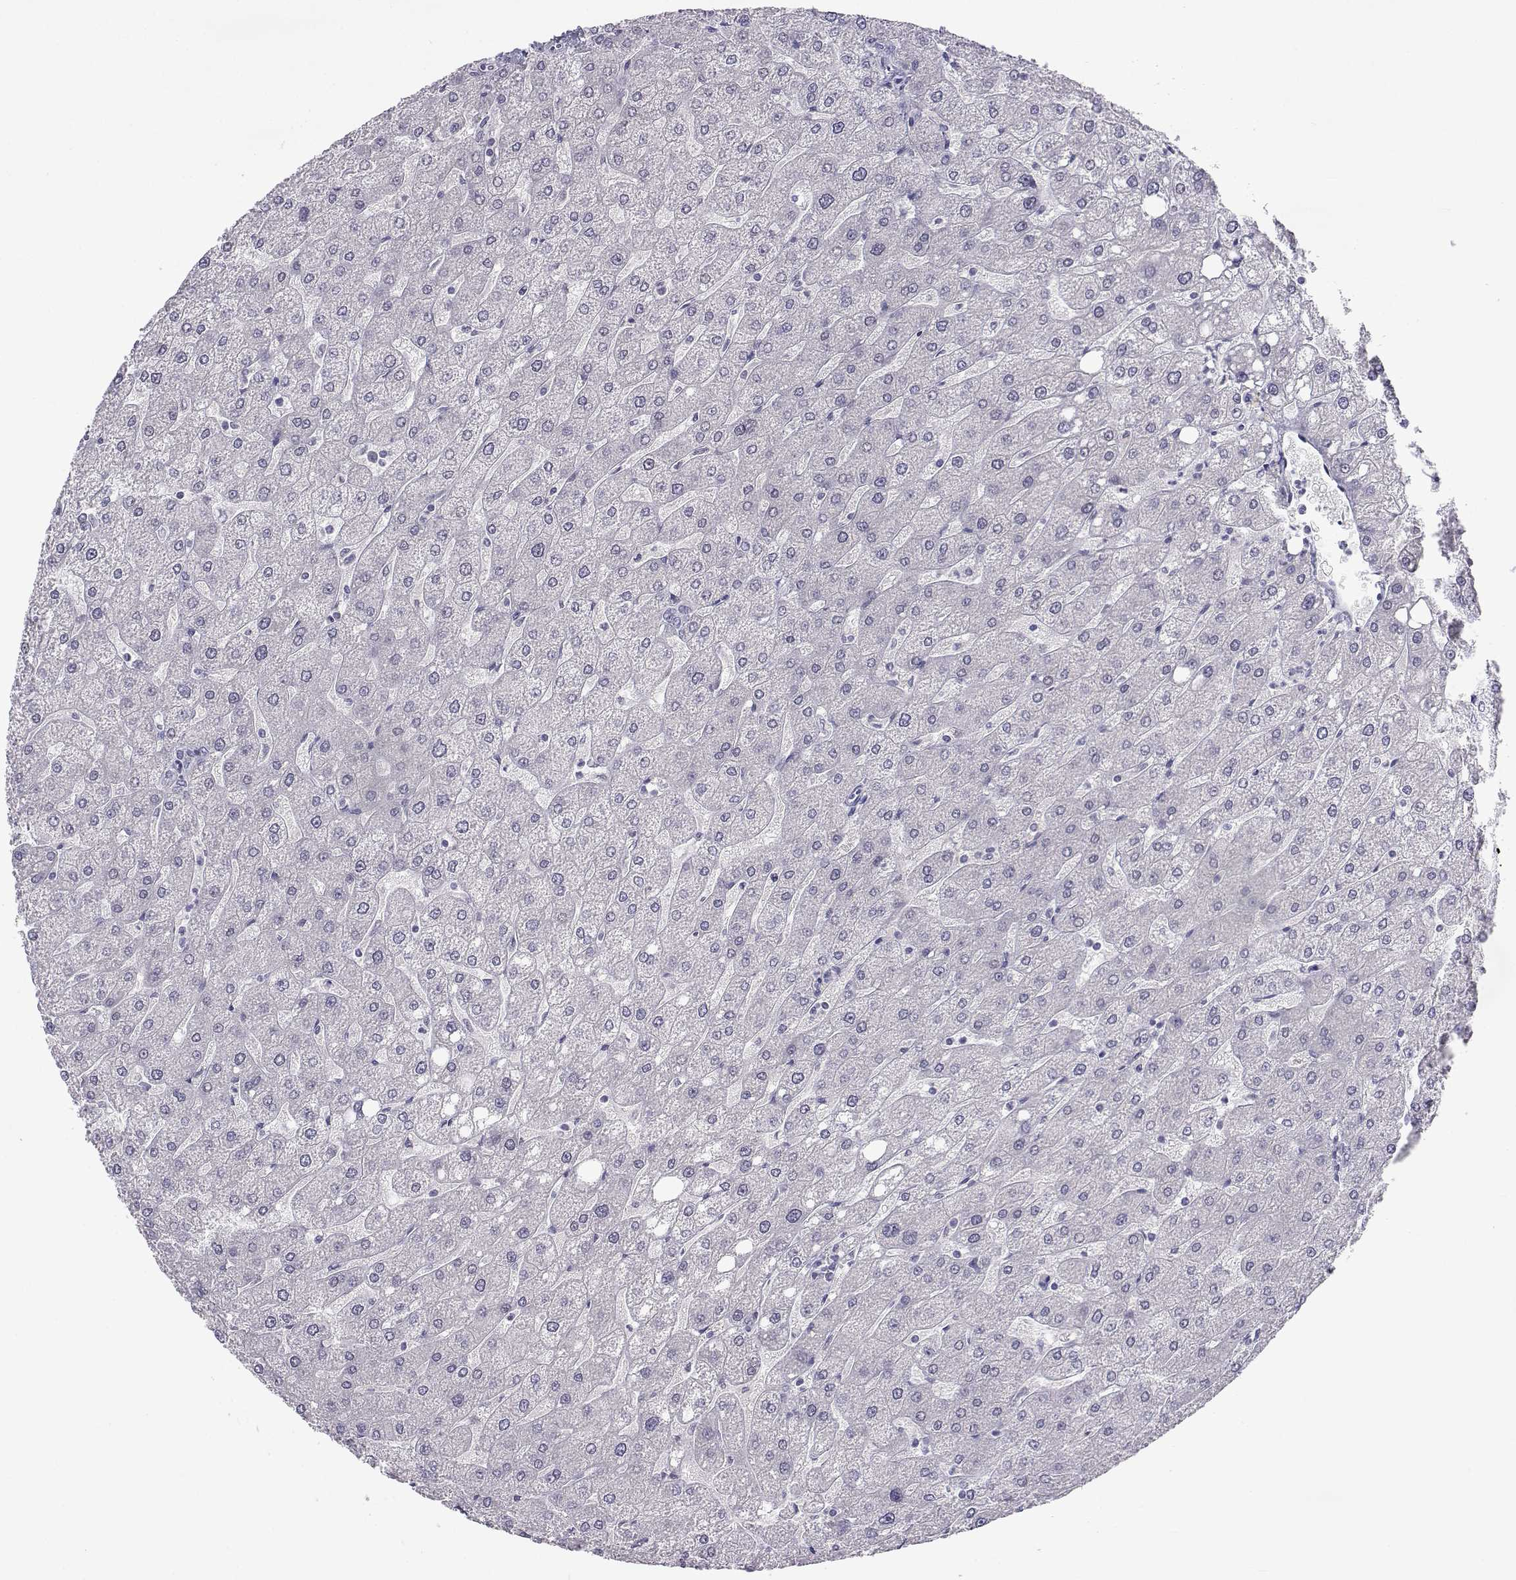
{"staining": {"intensity": "negative", "quantity": "none", "location": "none"}, "tissue": "liver", "cell_type": "Cholangiocytes", "image_type": "normal", "snomed": [{"axis": "morphology", "description": "Normal tissue, NOS"}, {"axis": "topography", "description": "Liver"}], "caption": "High magnification brightfield microscopy of unremarkable liver stained with DAB (brown) and counterstained with hematoxylin (blue): cholangiocytes show no significant expression.", "gene": "MED26", "patient": {"sex": "male", "age": 67}}